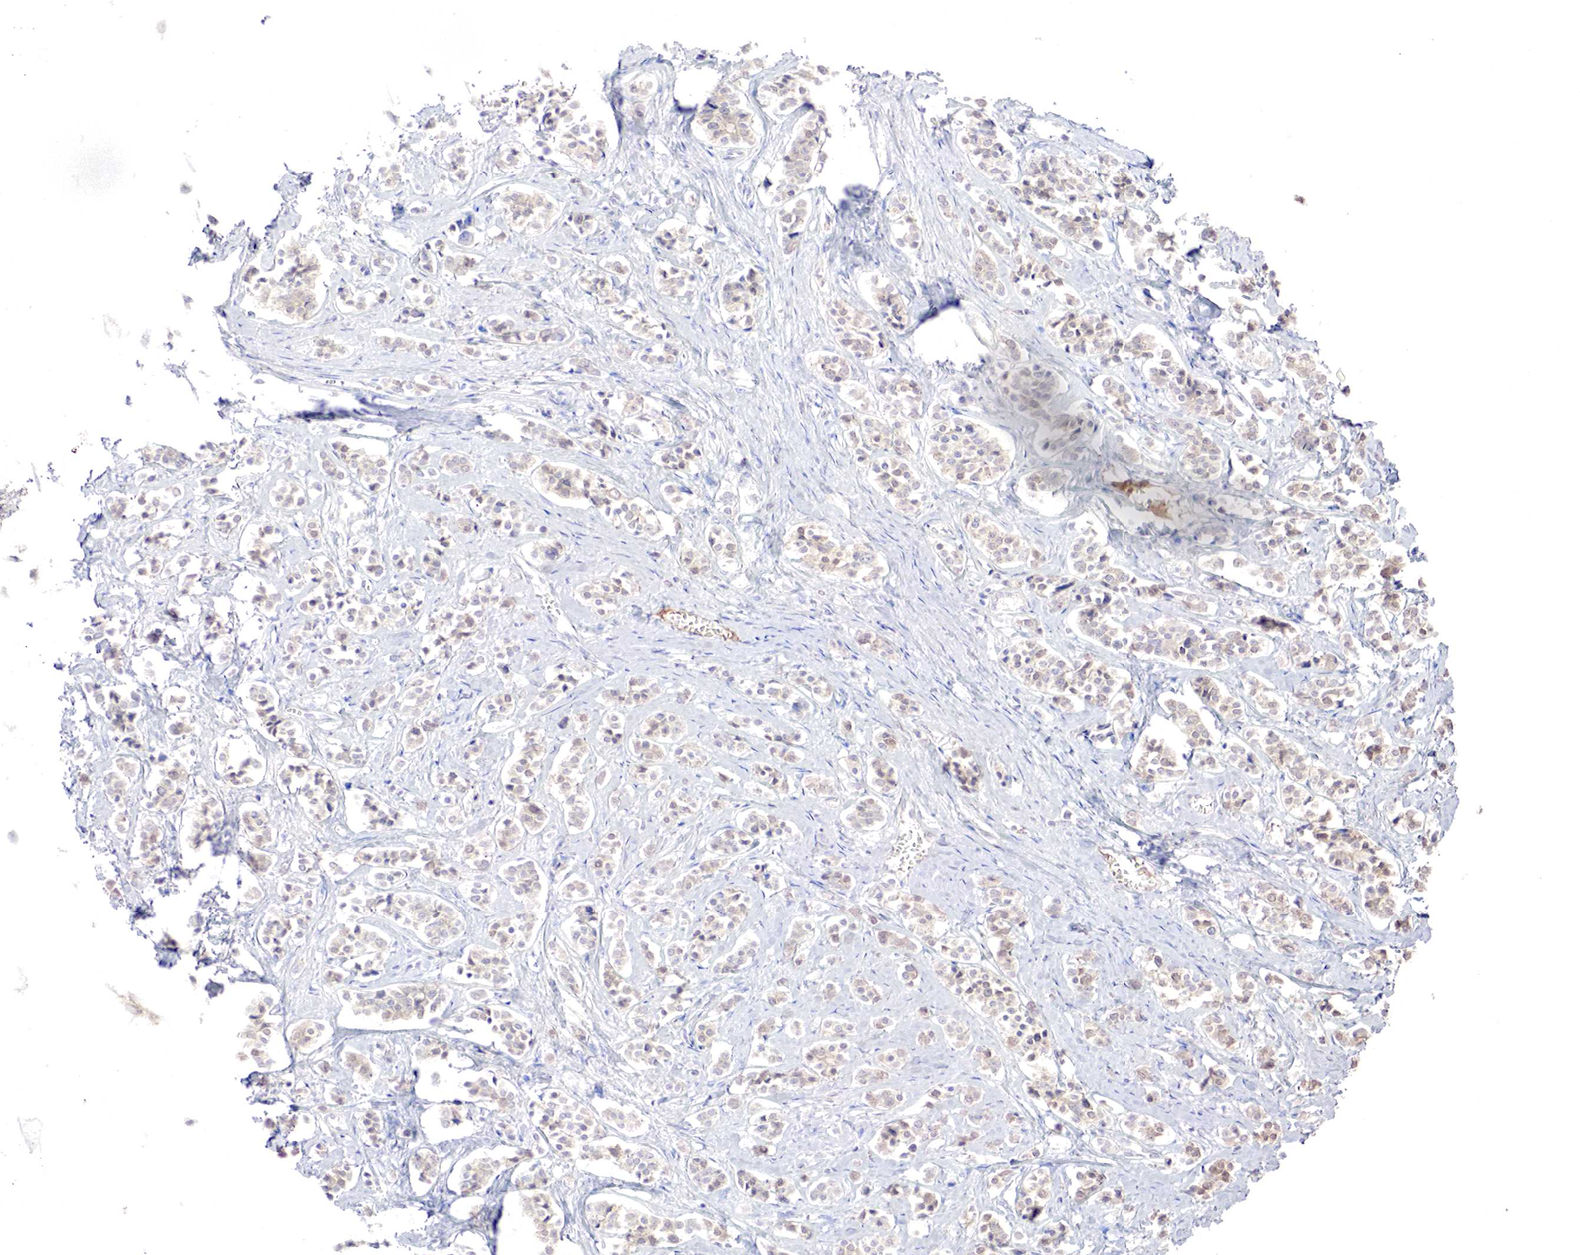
{"staining": {"intensity": "weak", "quantity": "25%-75%", "location": "cytoplasmic/membranous"}, "tissue": "carcinoid", "cell_type": "Tumor cells", "image_type": "cancer", "snomed": [{"axis": "morphology", "description": "Carcinoid, malignant, NOS"}, {"axis": "topography", "description": "Small intestine"}], "caption": "Carcinoid (malignant) tissue reveals weak cytoplasmic/membranous positivity in about 25%-75% of tumor cells", "gene": "GATA1", "patient": {"sex": "male", "age": 63}}